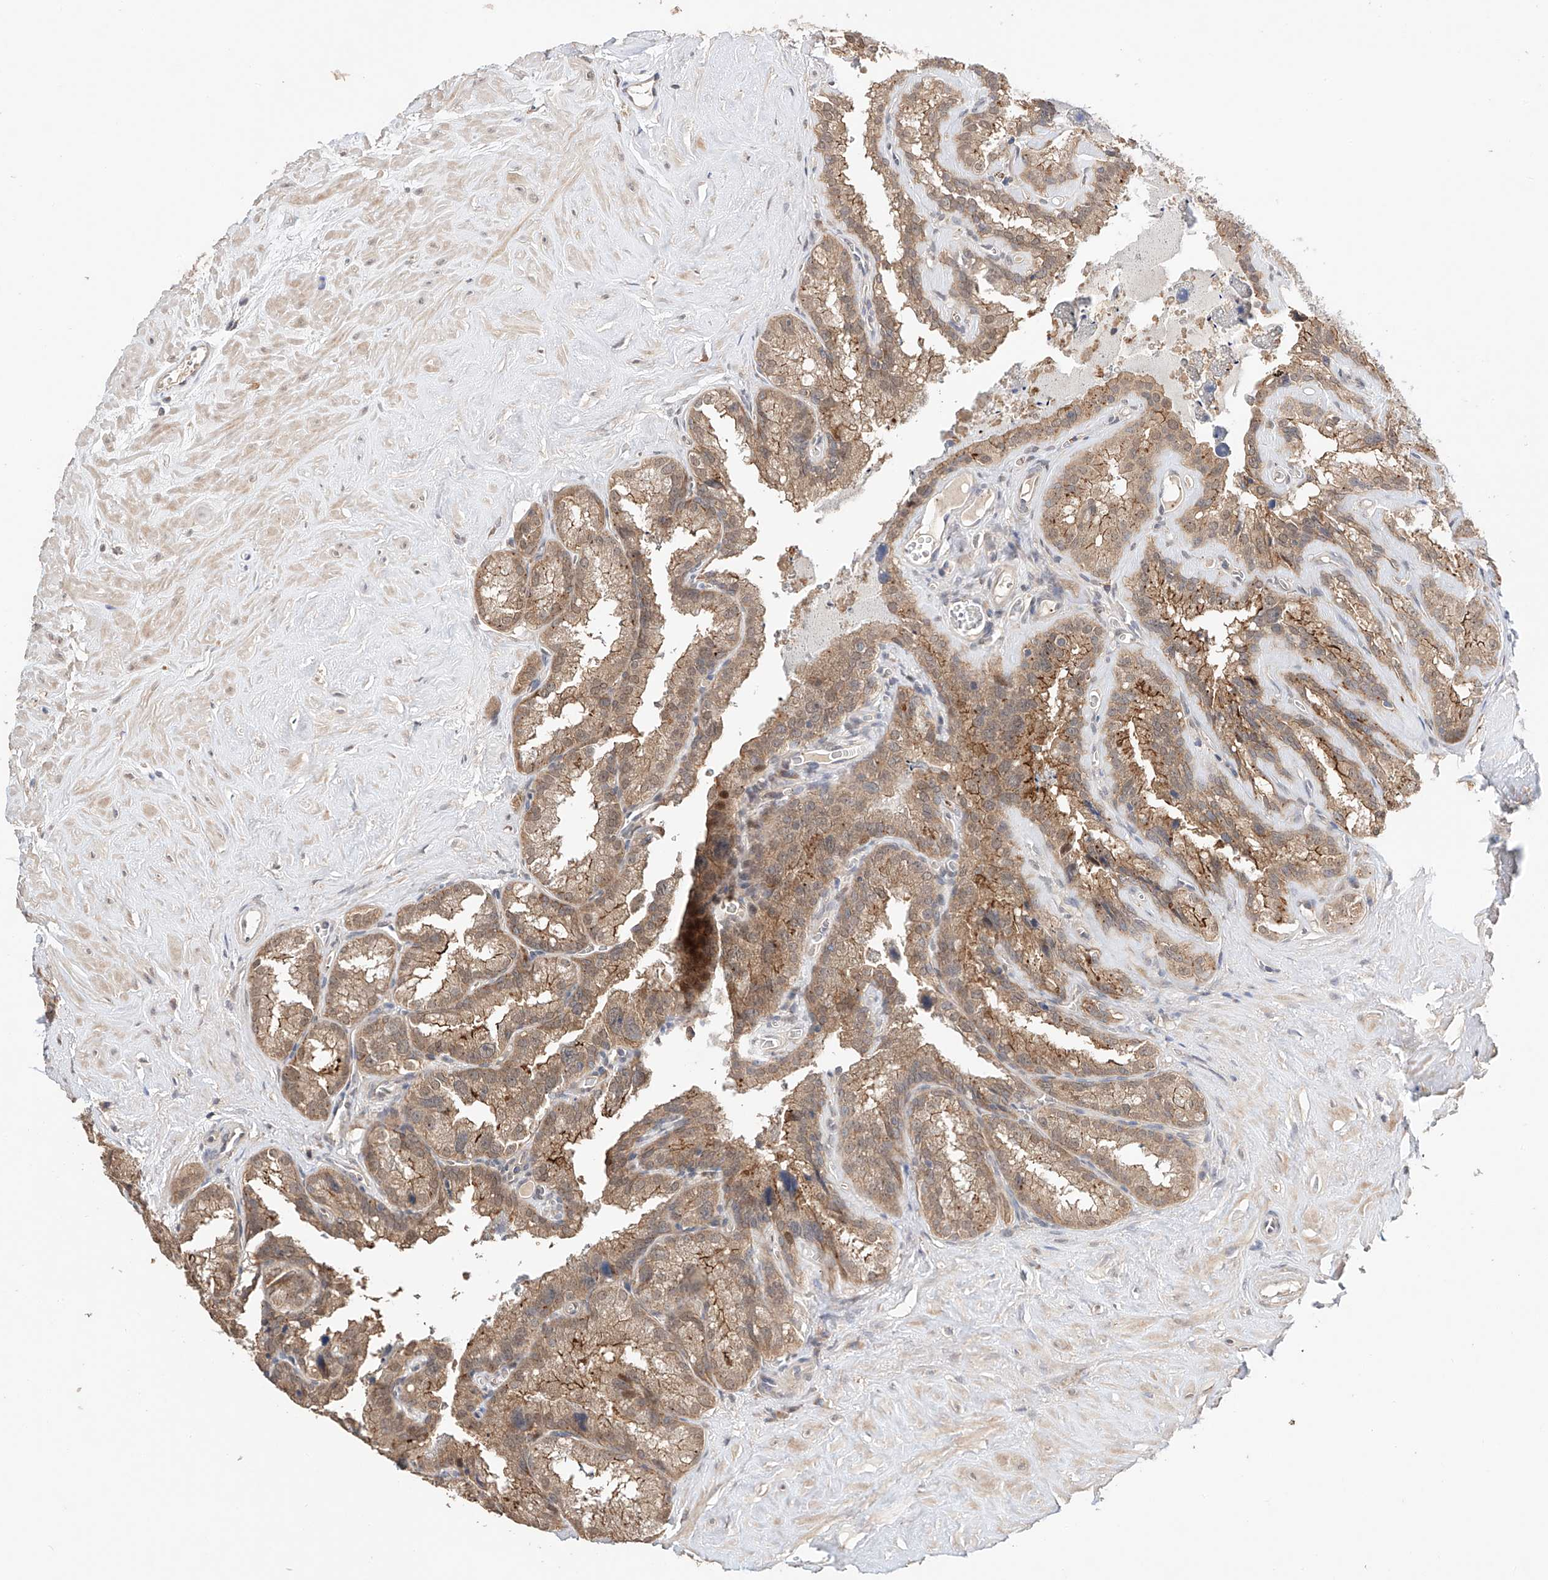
{"staining": {"intensity": "moderate", "quantity": ">75%", "location": "cytoplasmic/membranous"}, "tissue": "seminal vesicle", "cell_type": "Glandular cells", "image_type": "normal", "snomed": [{"axis": "morphology", "description": "Normal tissue, NOS"}, {"axis": "topography", "description": "Prostate"}, {"axis": "topography", "description": "Seminal veicle"}], "caption": "Approximately >75% of glandular cells in normal seminal vesicle show moderate cytoplasmic/membranous protein expression as visualized by brown immunohistochemical staining.", "gene": "ZFHX2", "patient": {"sex": "male", "age": 59}}